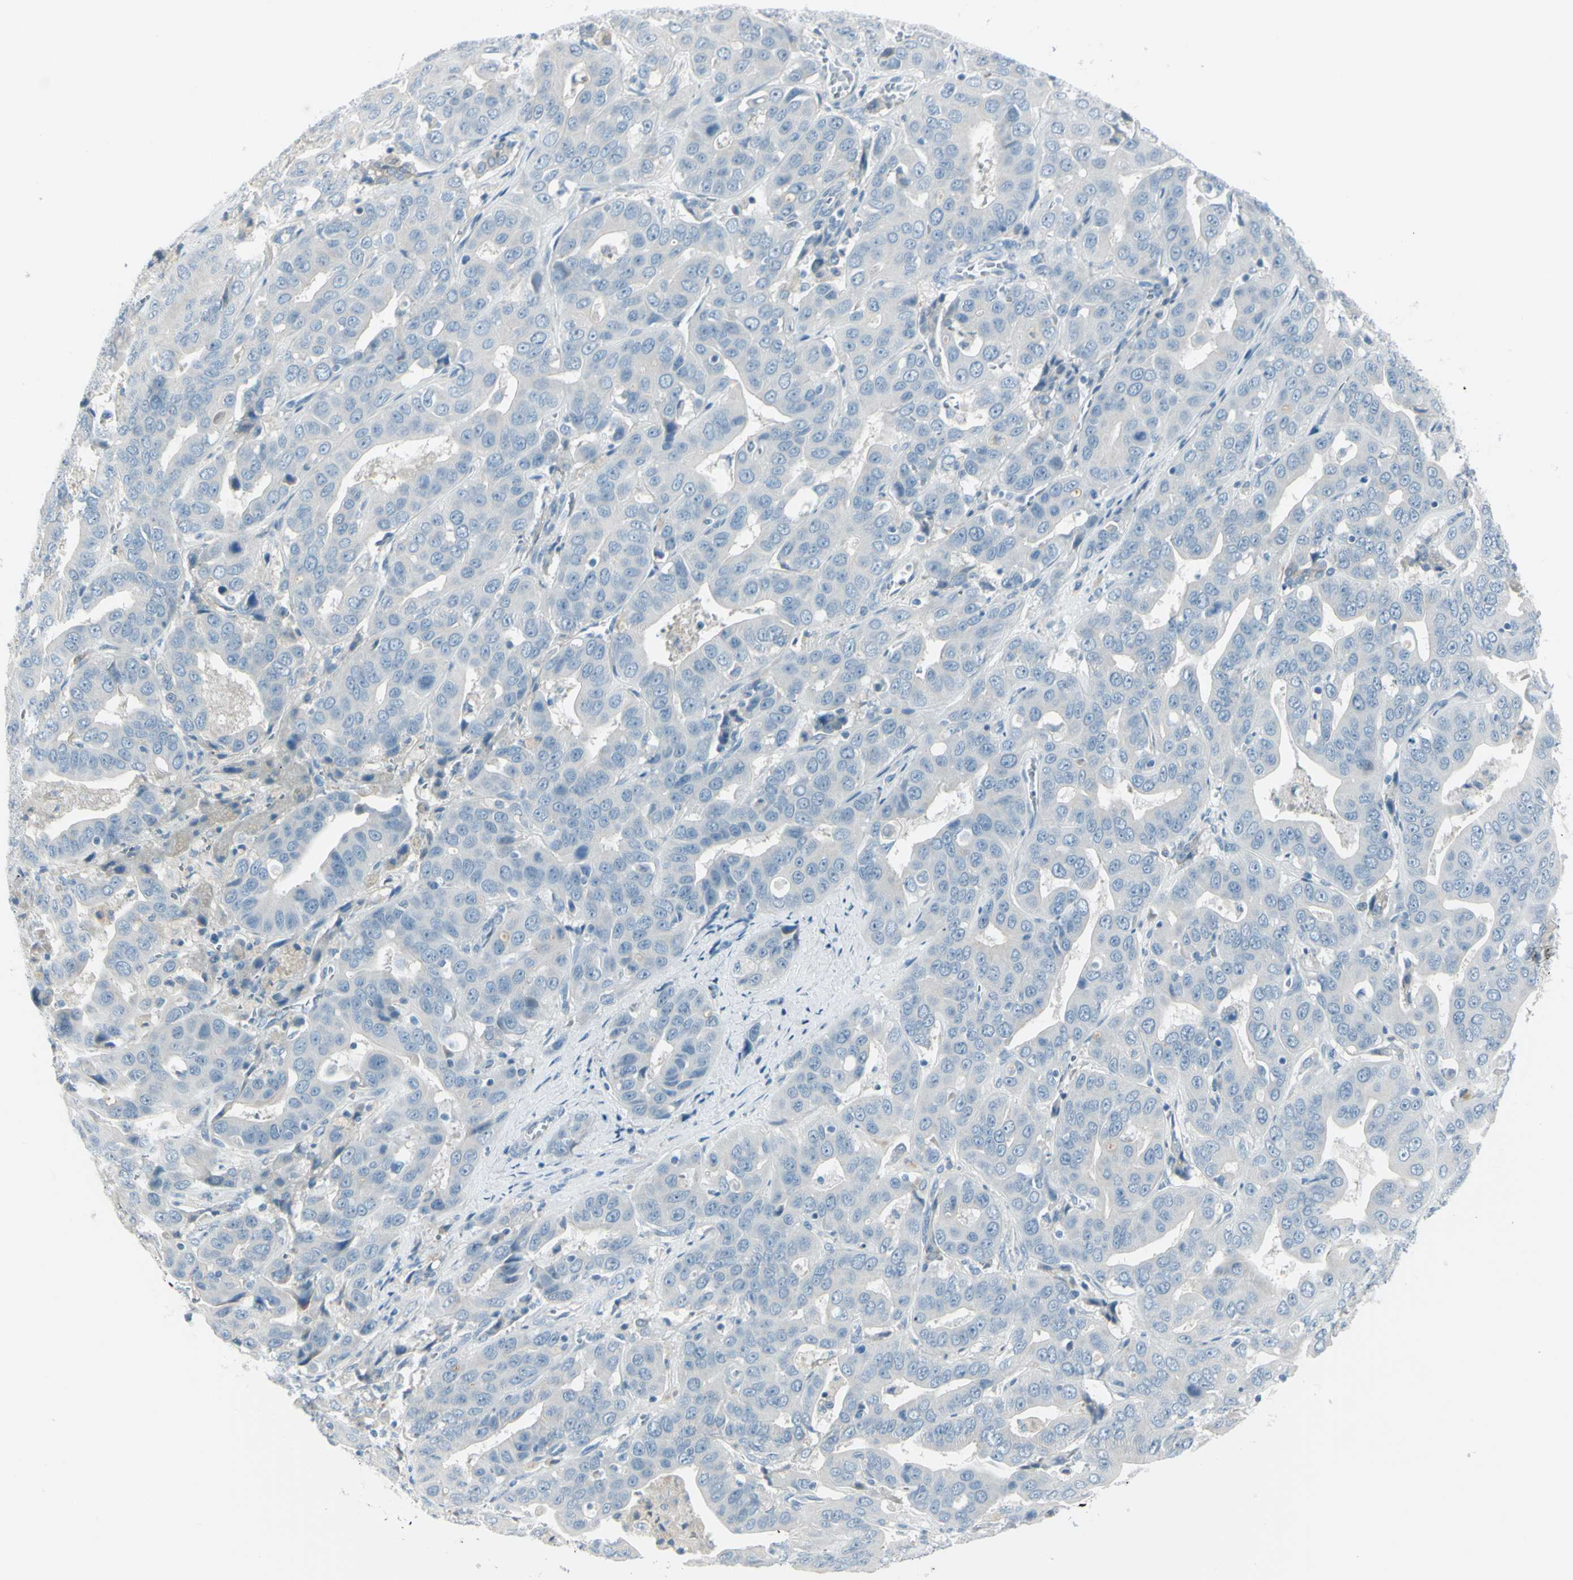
{"staining": {"intensity": "negative", "quantity": "none", "location": "none"}, "tissue": "liver cancer", "cell_type": "Tumor cells", "image_type": "cancer", "snomed": [{"axis": "morphology", "description": "Cholangiocarcinoma"}, {"axis": "topography", "description": "Liver"}], "caption": "Cholangiocarcinoma (liver) was stained to show a protein in brown. There is no significant expression in tumor cells.", "gene": "GPR34", "patient": {"sex": "female", "age": 52}}